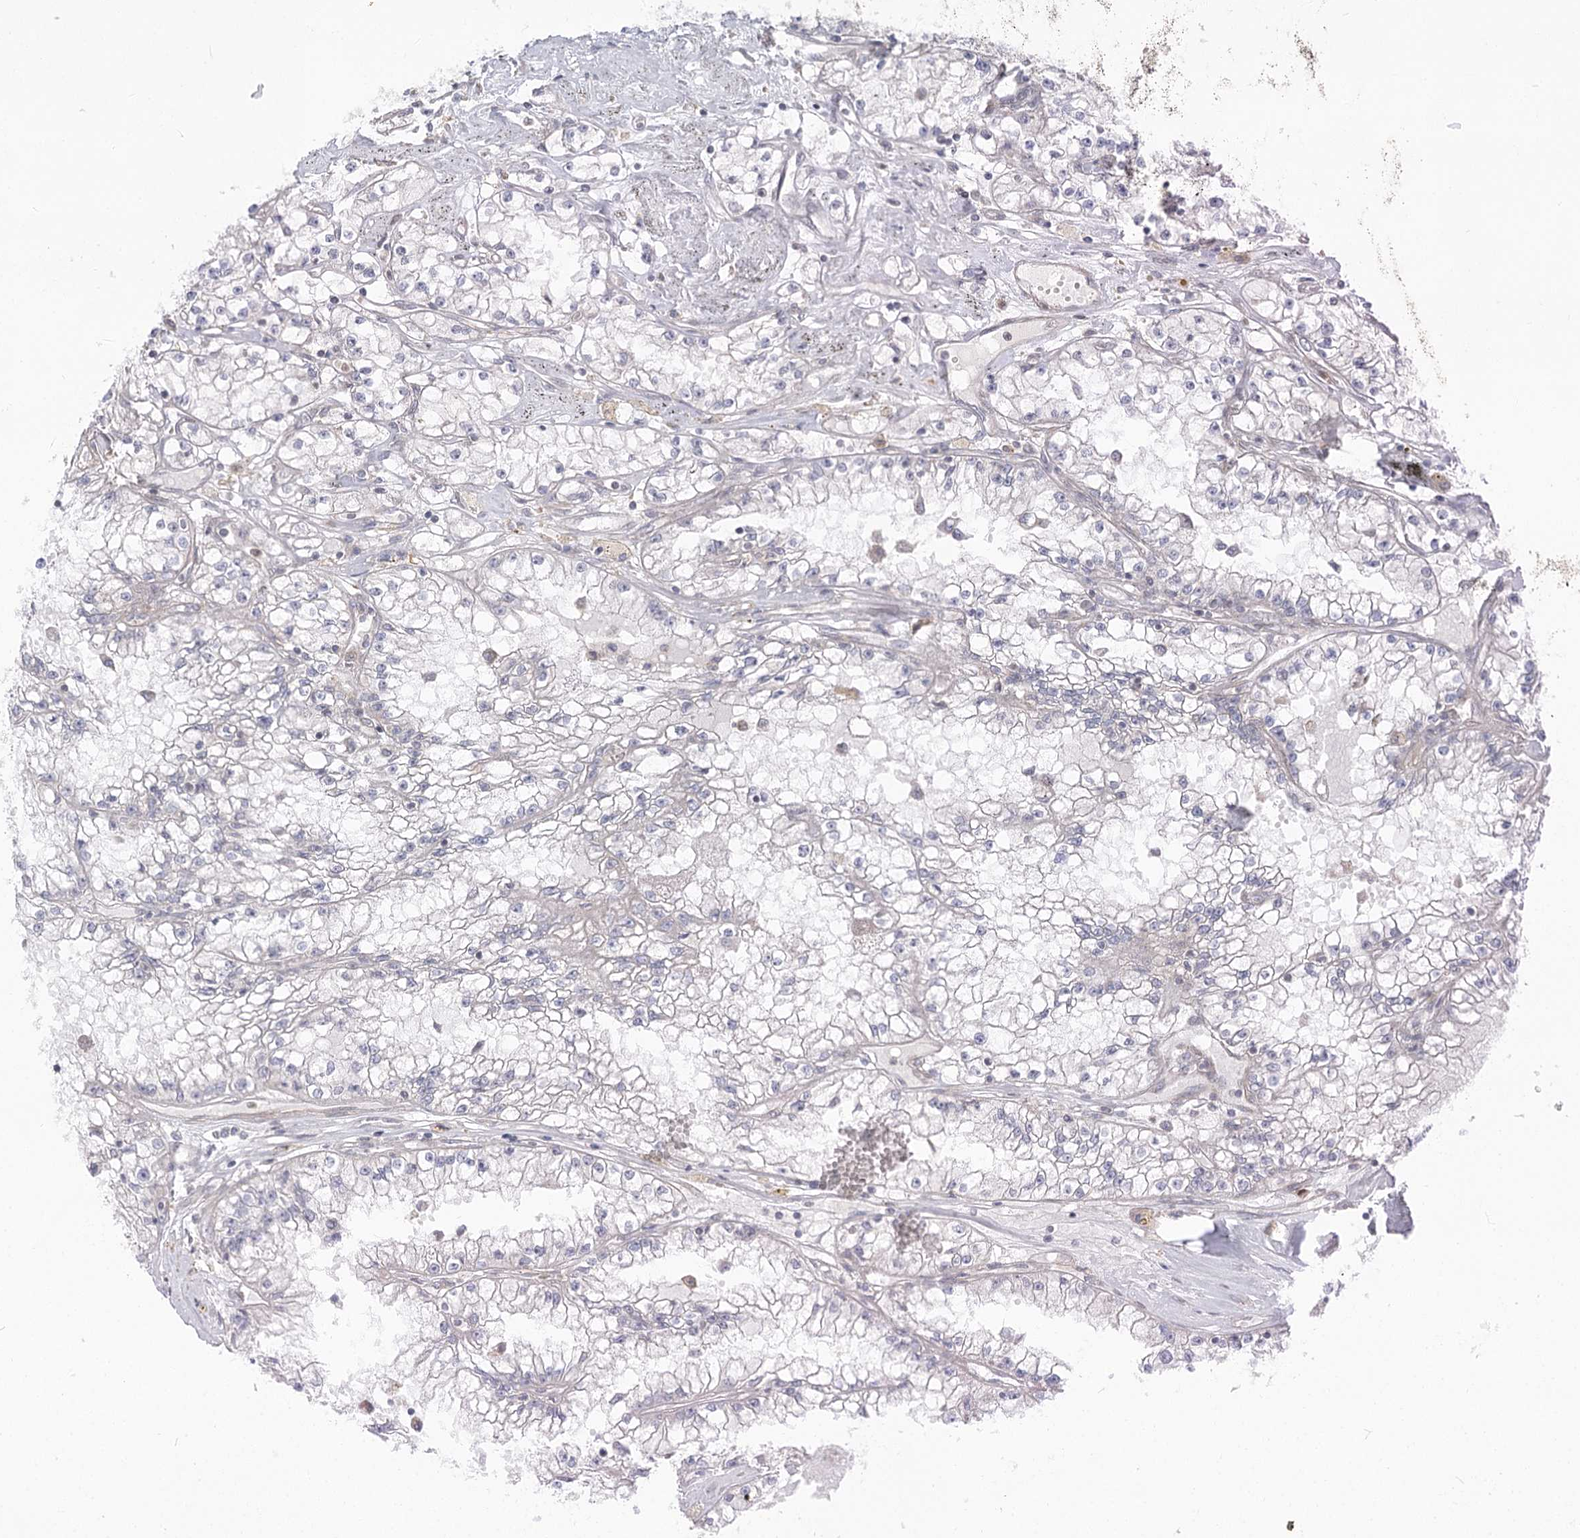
{"staining": {"intensity": "negative", "quantity": "none", "location": "none"}, "tissue": "renal cancer", "cell_type": "Tumor cells", "image_type": "cancer", "snomed": [{"axis": "morphology", "description": "Adenocarcinoma, NOS"}, {"axis": "topography", "description": "Kidney"}], "caption": "Renal adenocarcinoma was stained to show a protein in brown. There is no significant expression in tumor cells.", "gene": "MTMR3", "patient": {"sex": "male", "age": 56}}